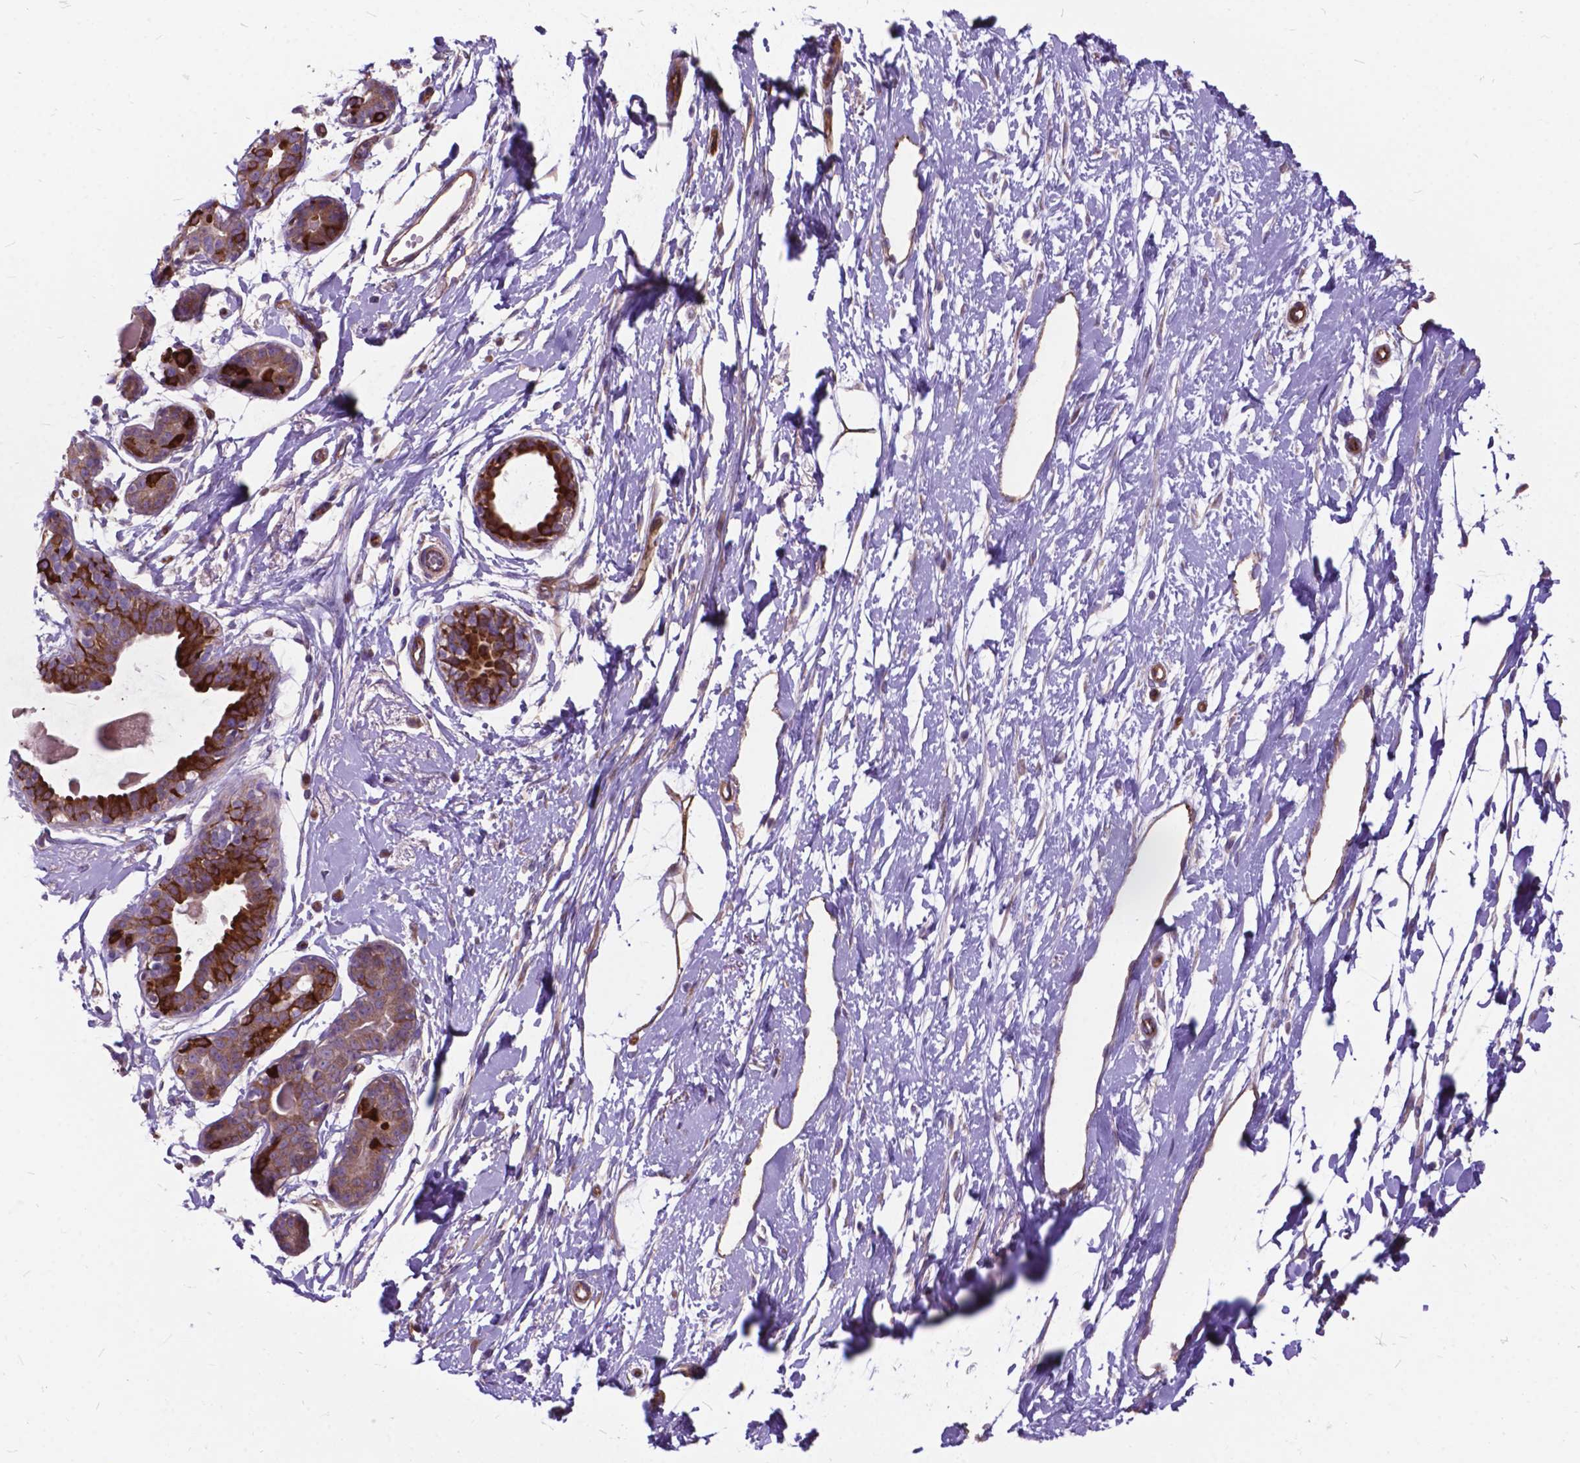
{"staining": {"intensity": "moderate", "quantity": "<25%", "location": "nuclear"}, "tissue": "breast", "cell_type": "Adipocytes", "image_type": "normal", "snomed": [{"axis": "morphology", "description": "Normal tissue, NOS"}, {"axis": "topography", "description": "Breast"}], "caption": "Protein staining shows moderate nuclear staining in about <25% of adipocytes in unremarkable breast.", "gene": "FLT4", "patient": {"sex": "female", "age": 49}}